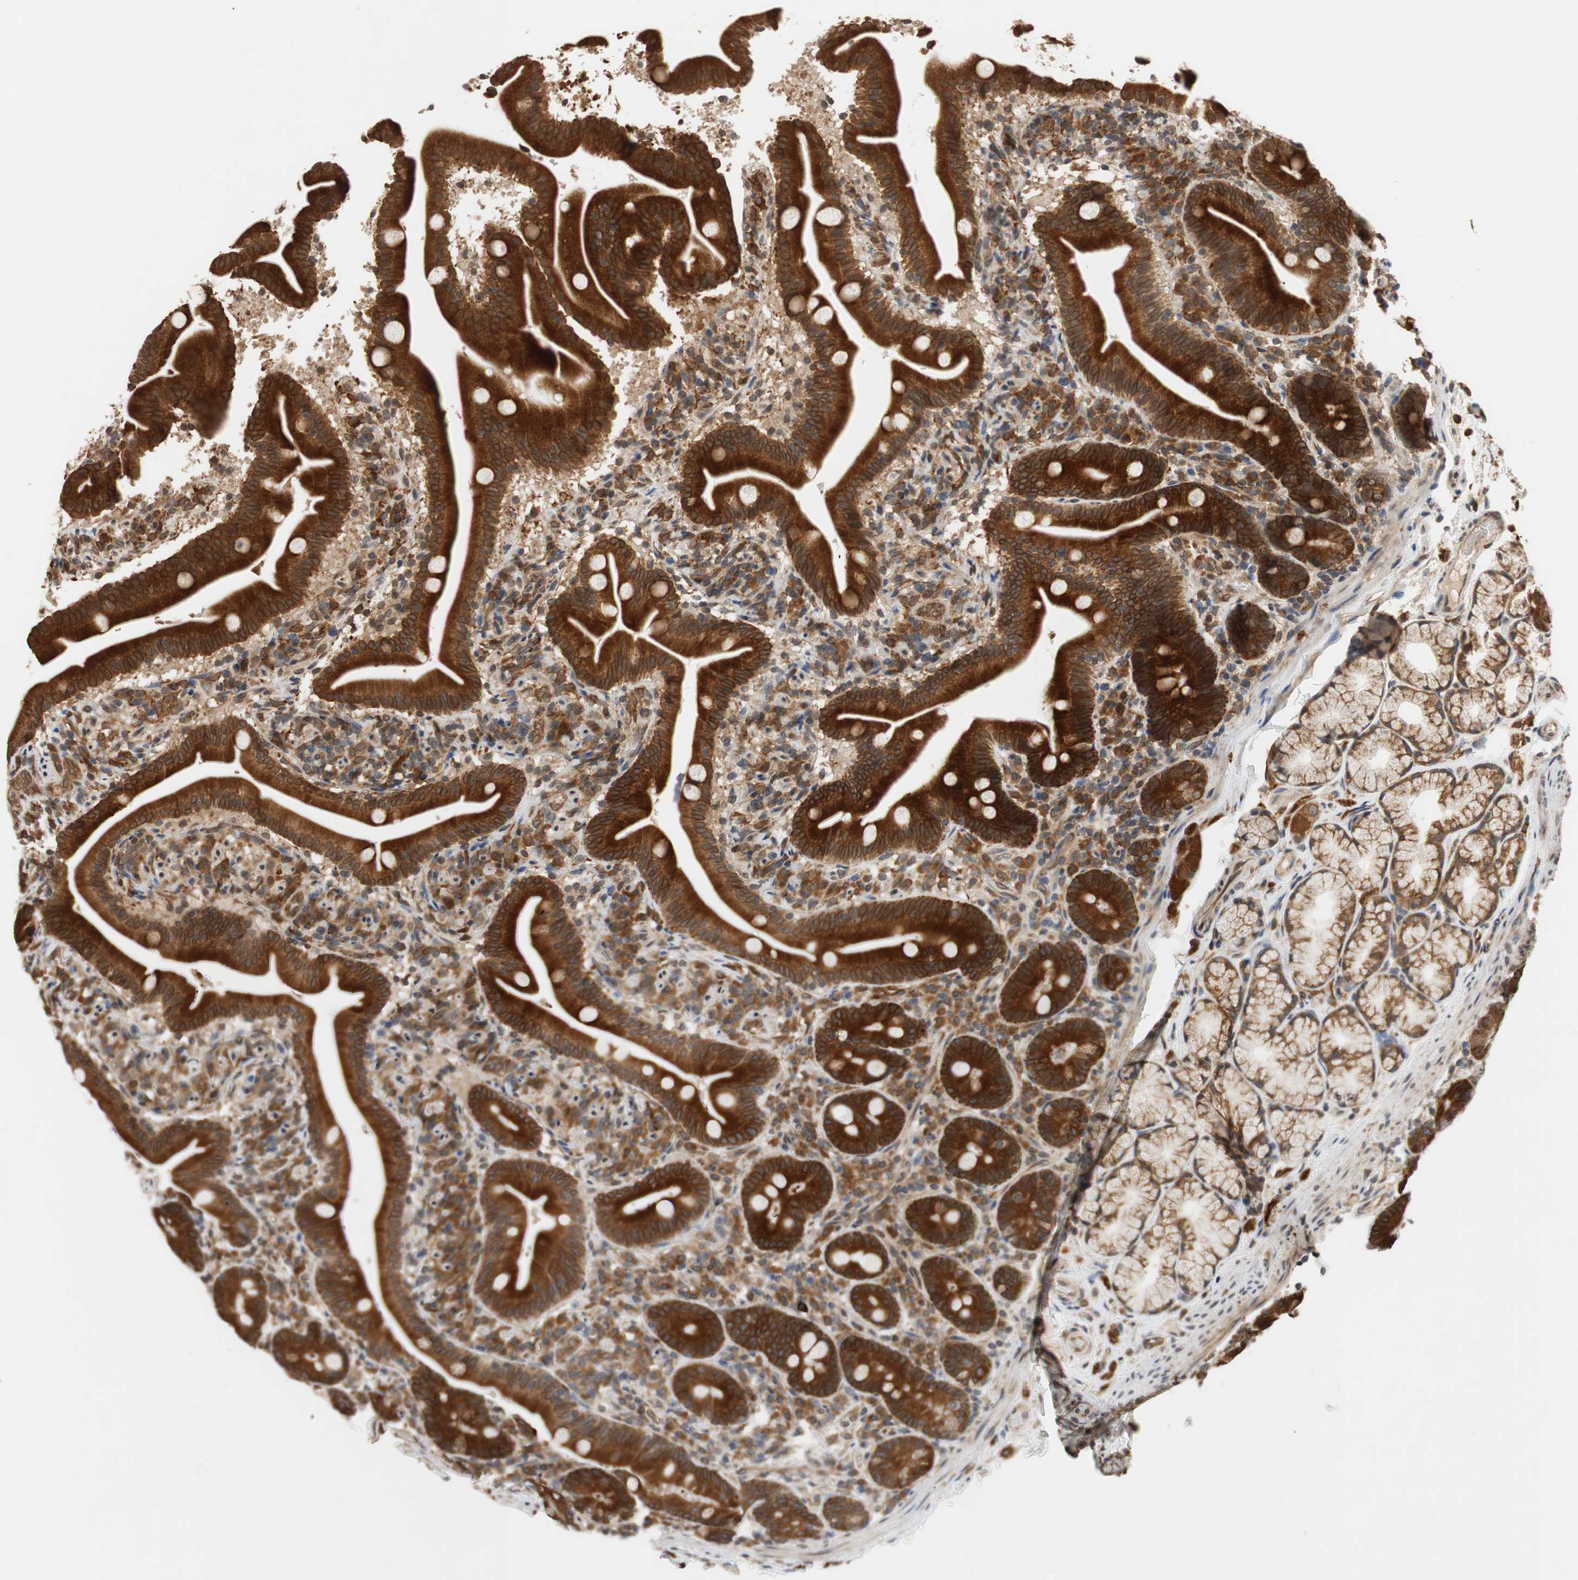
{"staining": {"intensity": "strong", "quantity": ">75%", "location": "cytoplasmic/membranous"}, "tissue": "duodenum", "cell_type": "Glandular cells", "image_type": "normal", "snomed": [{"axis": "morphology", "description": "Normal tissue, NOS"}, {"axis": "topography", "description": "Duodenum"}], "caption": "Immunohistochemistry (DAB (3,3'-diaminobenzidine)) staining of normal duodenum demonstrates strong cytoplasmic/membranous protein expression in approximately >75% of glandular cells. (Stains: DAB in brown, nuclei in blue, Microscopy: brightfield microscopy at high magnification).", "gene": "AUP1", "patient": {"sex": "male", "age": 54}}